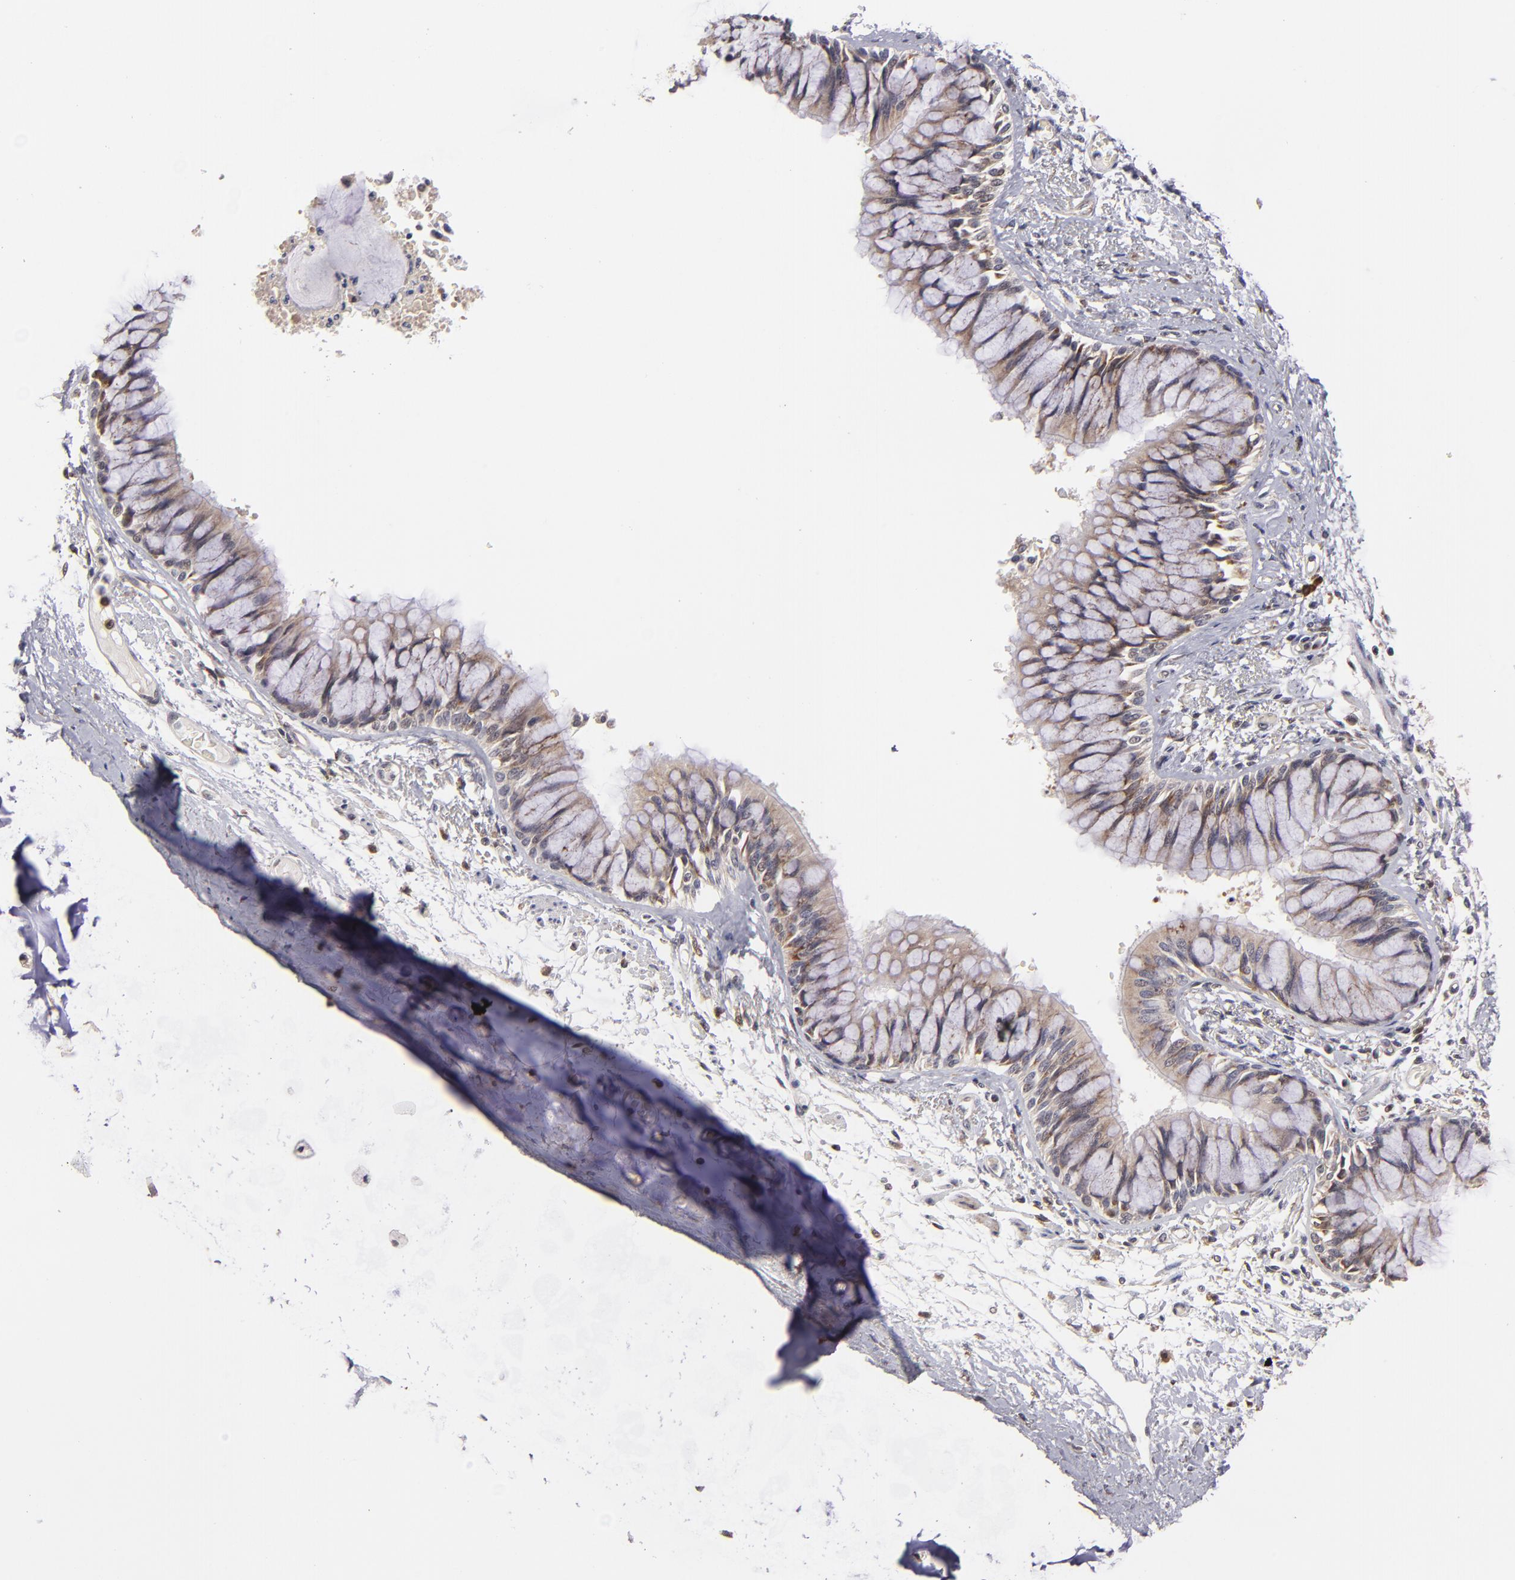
{"staining": {"intensity": "moderate", "quantity": ">75%", "location": "cytoplasmic/membranous"}, "tissue": "bronchus", "cell_type": "Respiratory epithelial cells", "image_type": "normal", "snomed": [{"axis": "morphology", "description": "Normal tissue, NOS"}, {"axis": "topography", "description": "Cartilage tissue"}, {"axis": "topography", "description": "Bronchus"}, {"axis": "topography", "description": "Lung"}, {"axis": "topography", "description": "Peripheral nerve tissue"}], "caption": "DAB (3,3'-diaminobenzidine) immunohistochemical staining of unremarkable human bronchus displays moderate cytoplasmic/membranous protein positivity in about >75% of respiratory epithelial cells.", "gene": "CASP1", "patient": {"sex": "female", "age": 49}}